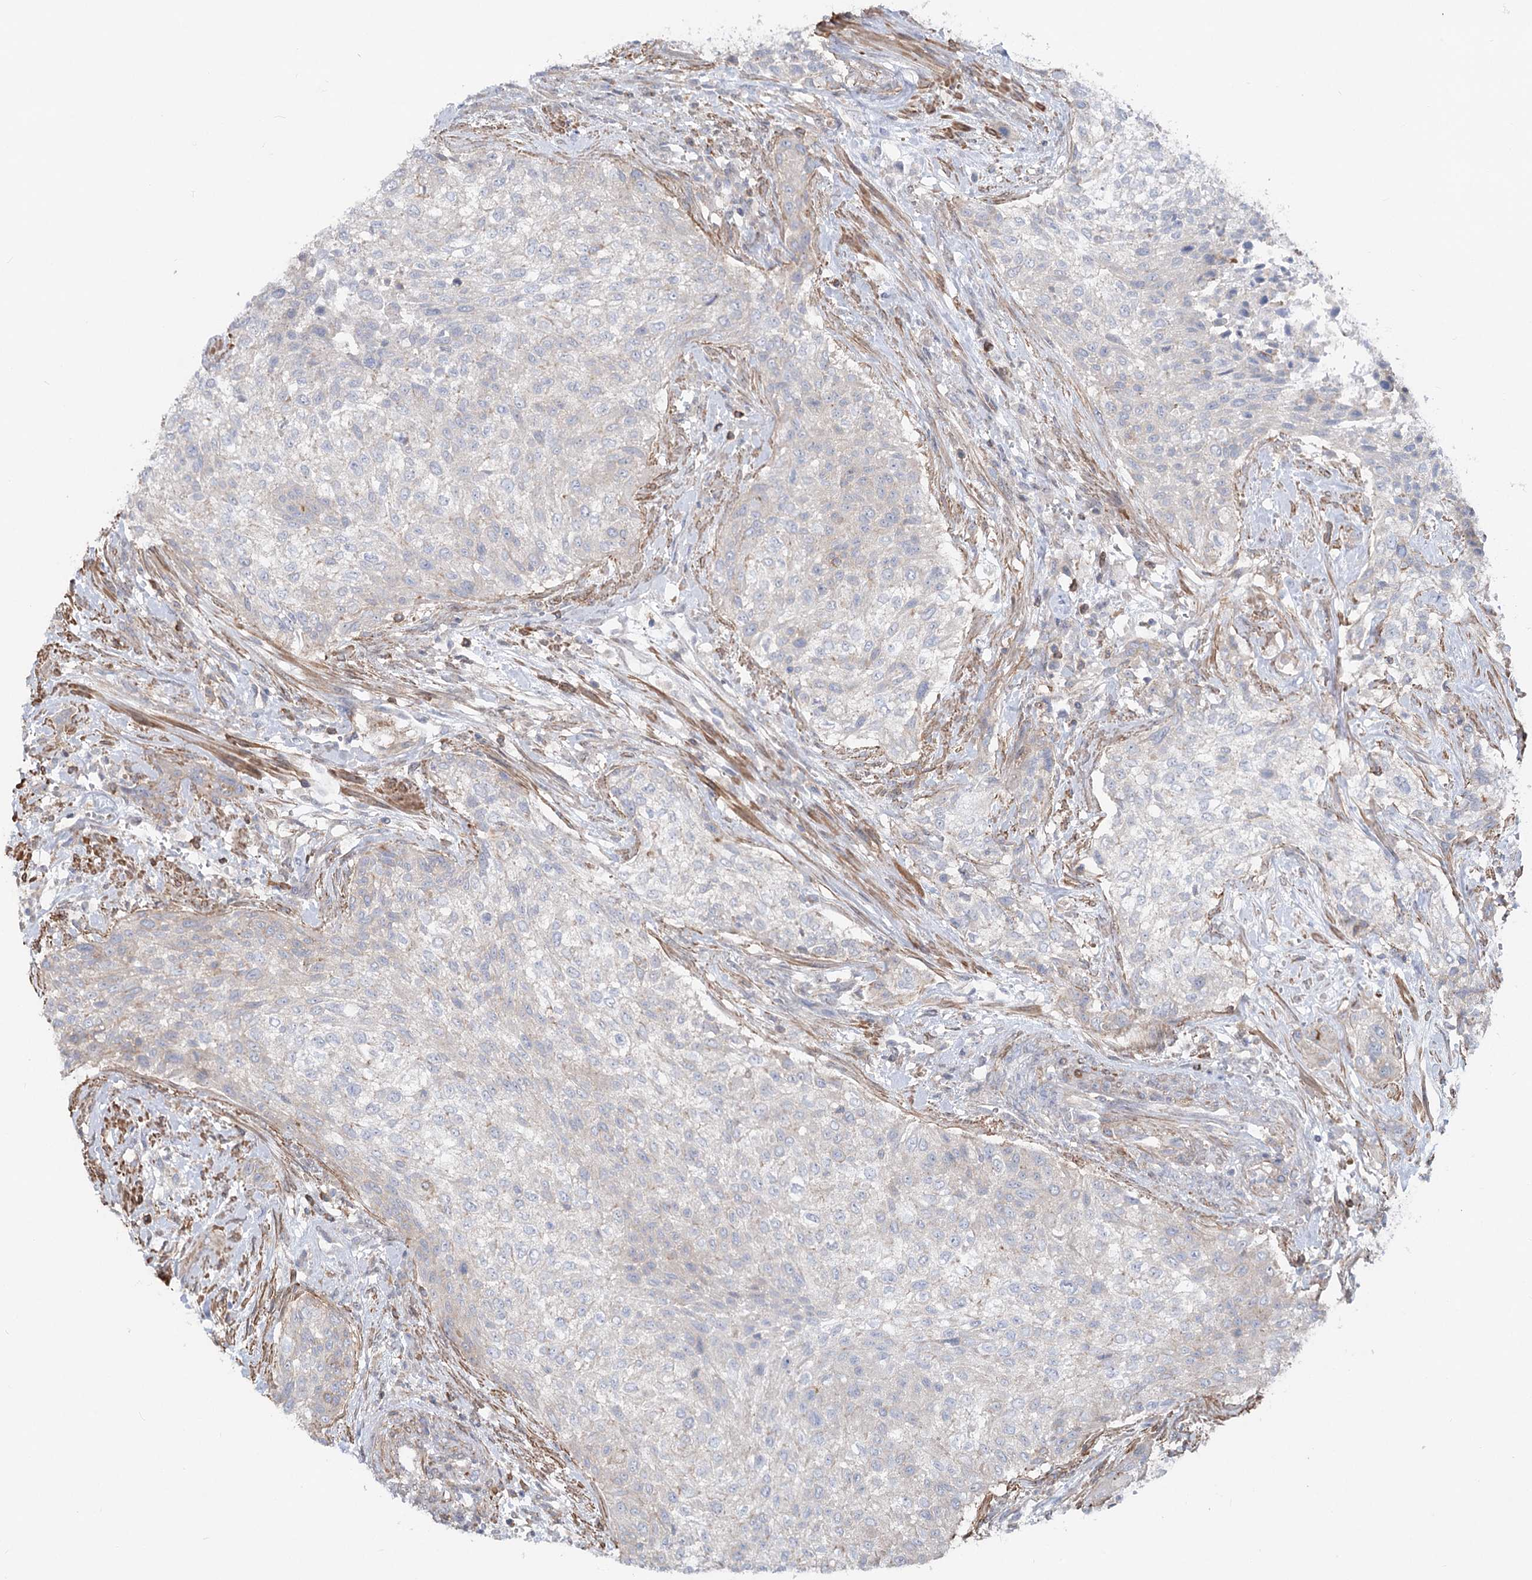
{"staining": {"intensity": "negative", "quantity": "none", "location": "none"}, "tissue": "urothelial cancer", "cell_type": "Tumor cells", "image_type": "cancer", "snomed": [{"axis": "morphology", "description": "Normal tissue, NOS"}, {"axis": "morphology", "description": "Urothelial carcinoma, NOS"}, {"axis": "topography", "description": "Urinary bladder"}, {"axis": "topography", "description": "Peripheral nerve tissue"}], "caption": "High magnification brightfield microscopy of urothelial cancer stained with DAB (brown) and counterstained with hematoxylin (blue): tumor cells show no significant staining.", "gene": "LARP1B", "patient": {"sex": "male", "age": 35}}